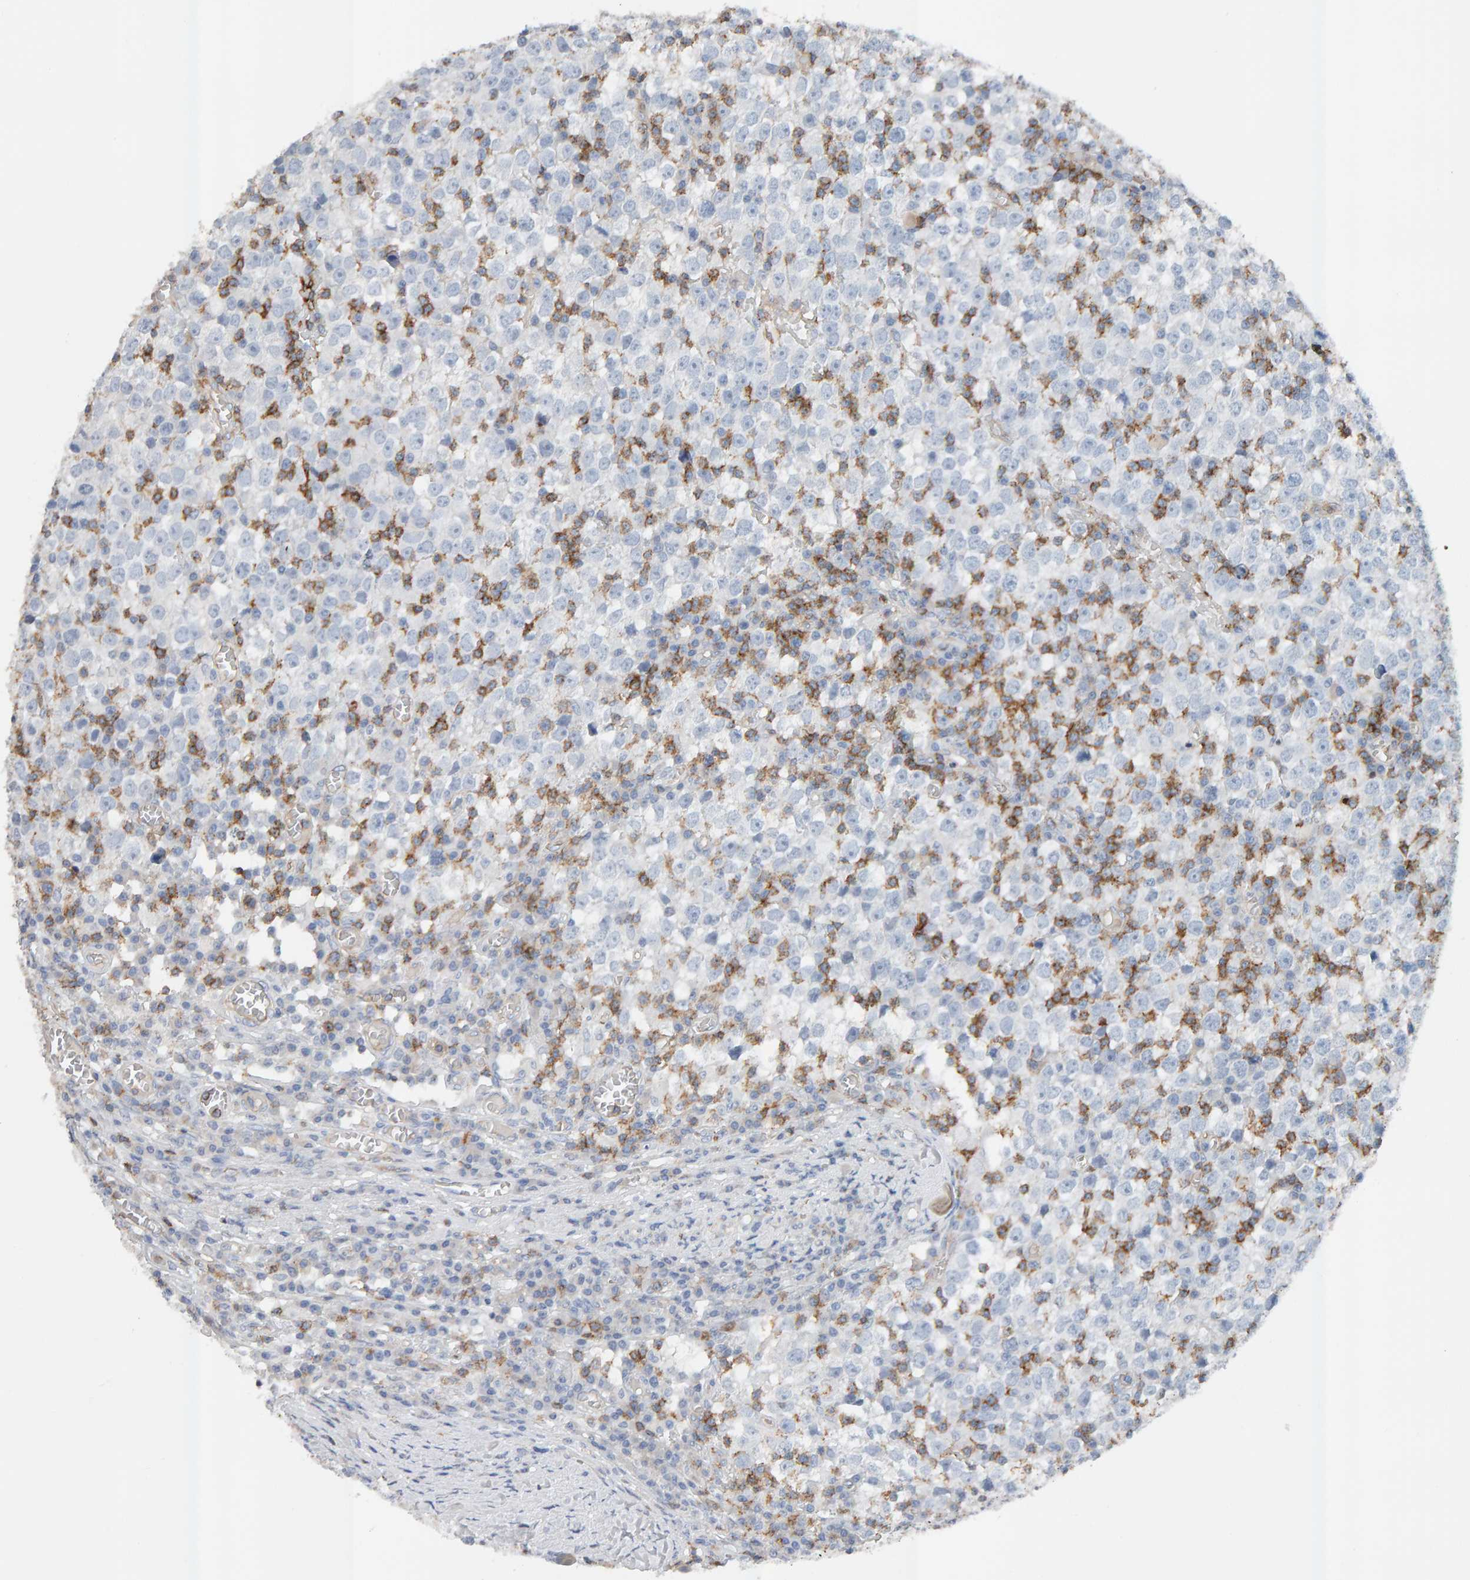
{"staining": {"intensity": "negative", "quantity": "none", "location": "none"}, "tissue": "testis cancer", "cell_type": "Tumor cells", "image_type": "cancer", "snomed": [{"axis": "morphology", "description": "Seminoma, NOS"}, {"axis": "topography", "description": "Testis"}], "caption": "There is no significant expression in tumor cells of seminoma (testis). Brightfield microscopy of immunohistochemistry (IHC) stained with DAB (brown) and hematoxylin (blue), captured at high magnification.", "gene": "FYN", "patient": {"sex": "male", "age": 65}}